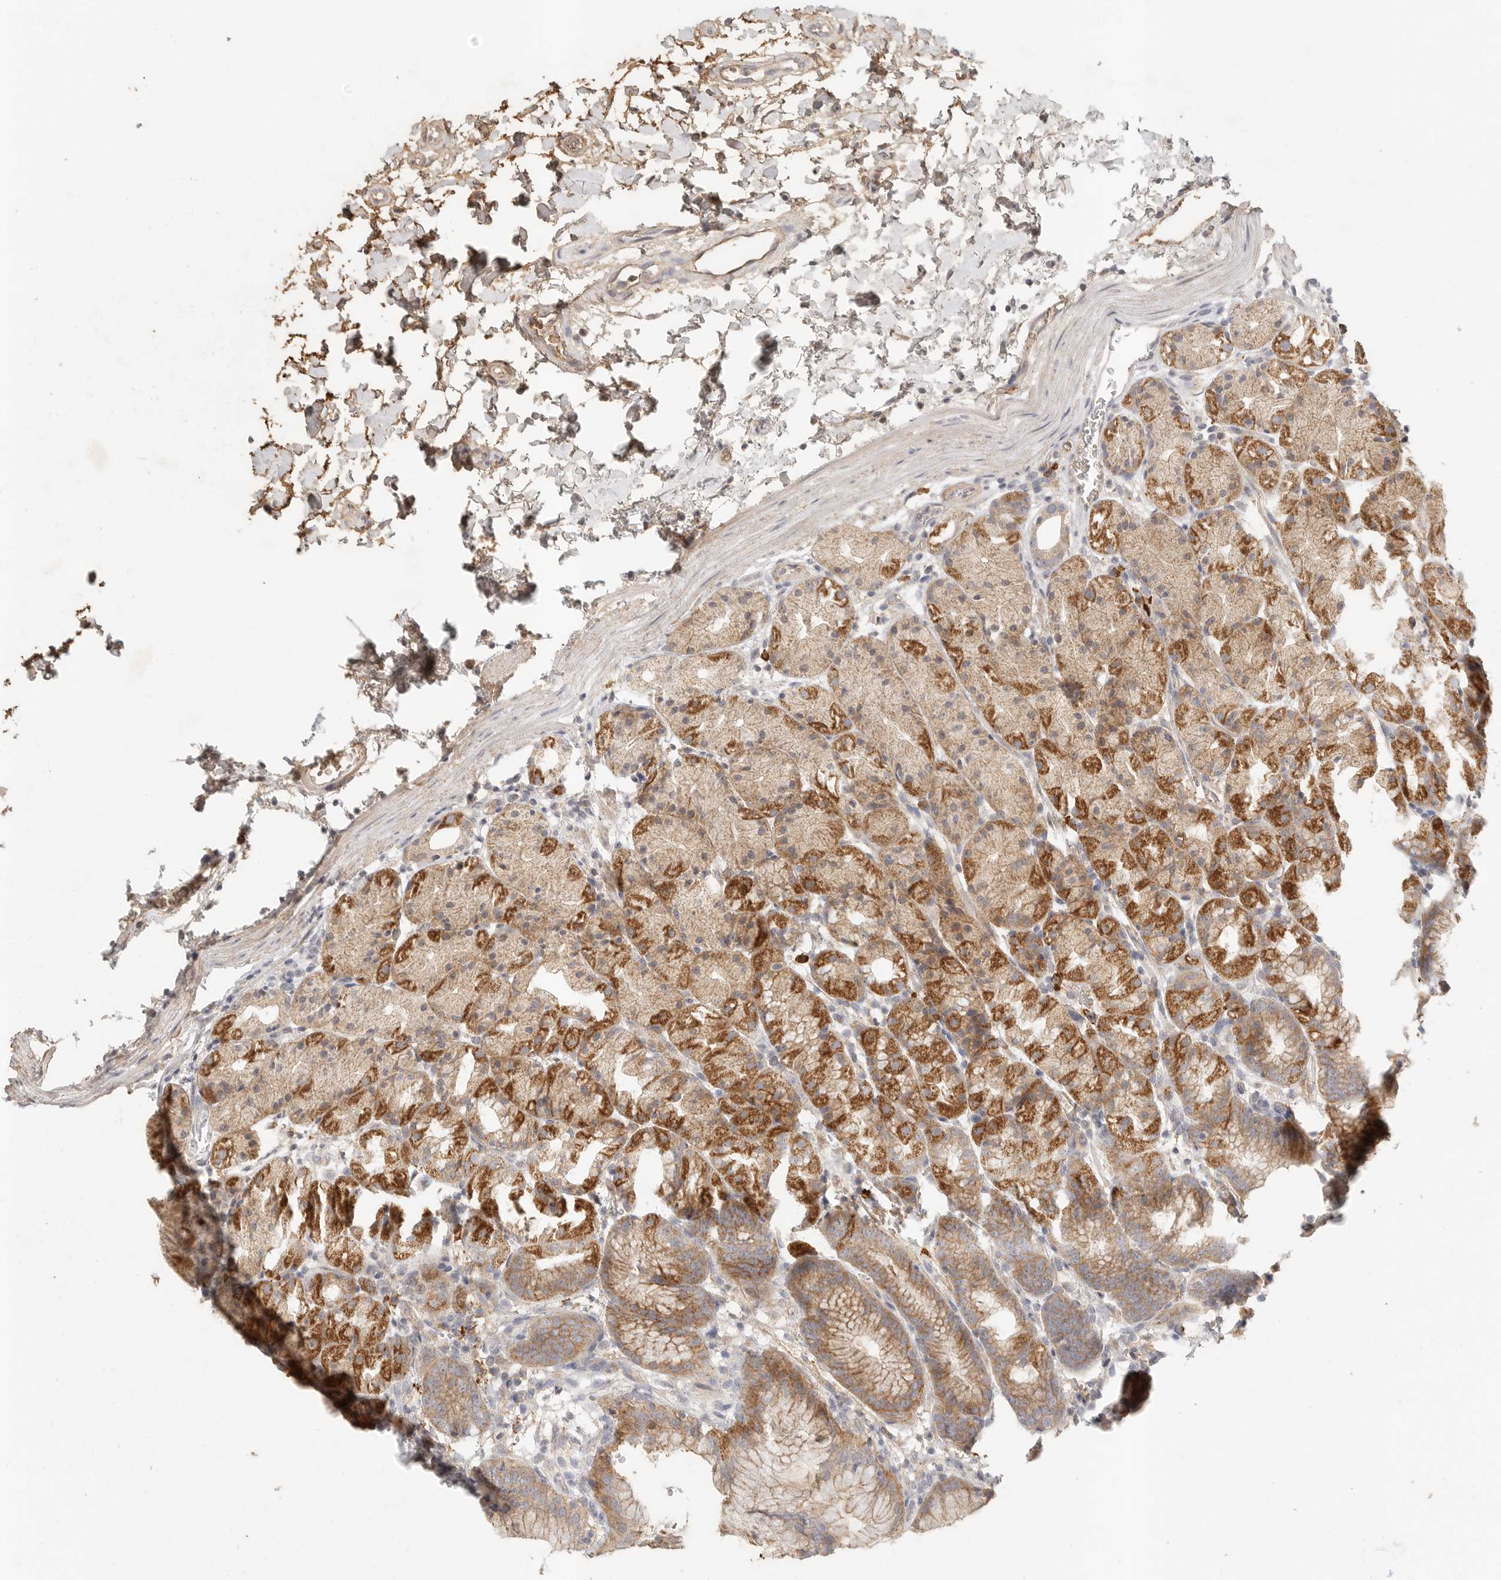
{"staining": {"intensity": "moderate", "quantity": ">75%", "location": "cytoplasmic/membranous"}, "tissue": "stomach", "cell_type": "Glandular cells", "image_type": "normal", "snomed": [{"axis": "morphology", "description": "Normal tissue, NOS"}, {"axis": "topography", "description": "Stomach, upper"}], "caption": "DAB immunohistochemical staining of unremarkable human stomach demonstrates moderate cytoplasmic/membranous protein expression in about >75% of glandular cells. Using DAB (brown) and hematoxylin (blue) stains, captured at high magnification using brightfield microscopy.", "gene": "SLC25A36", "patient": {"sex": "male", "age": 48}}